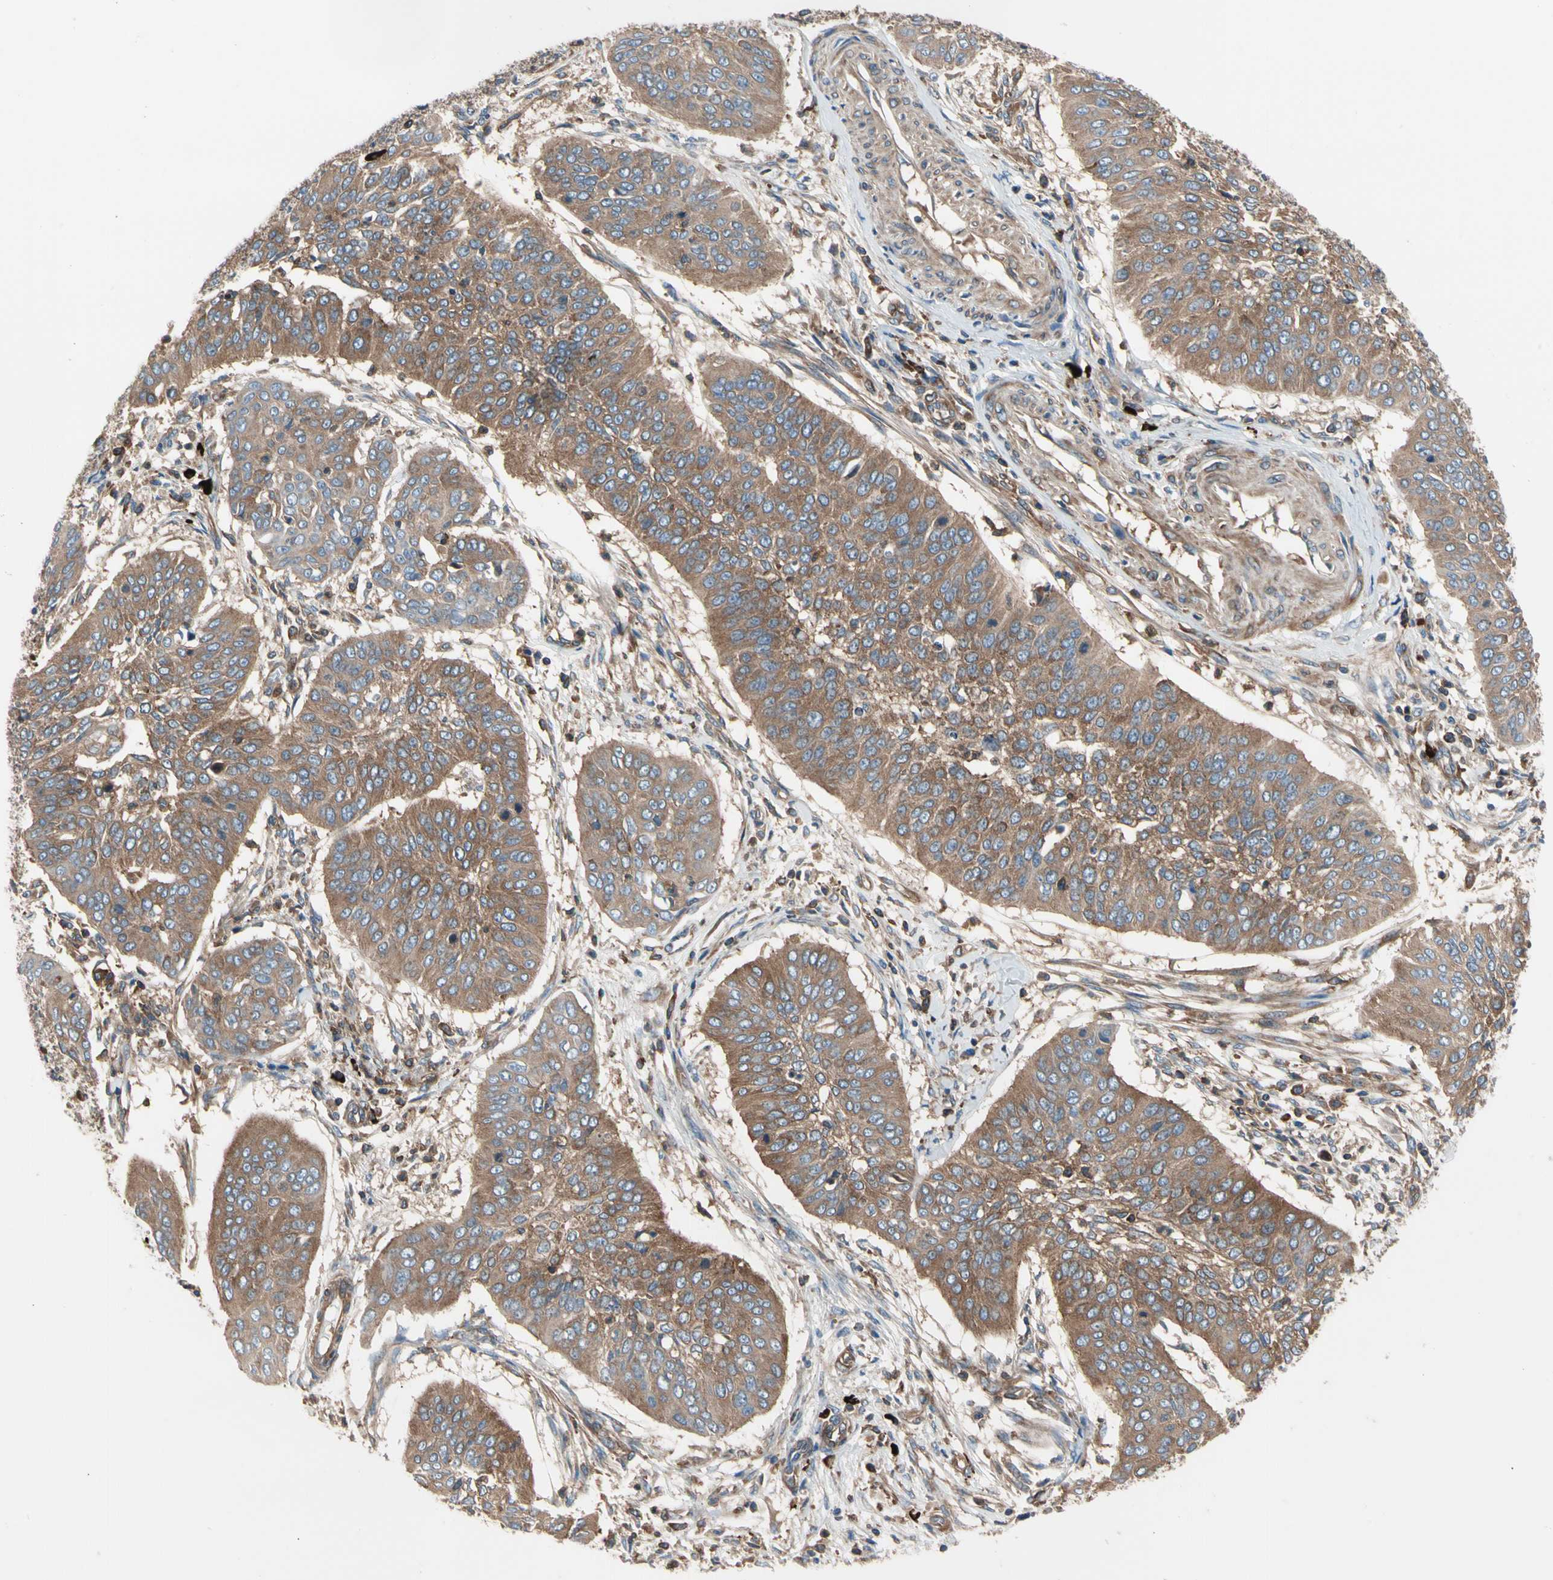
{"staining": {"intensity": "moderate", "quantity": ">75%", "location": "cytoplasmic/membranous"}, "tissue": "cervical cancer", "cell_type": "Tumor cells", "image_type": "cancer", "snomed": [{"axis": "morphology", "description": "Normal tissue, NOS"}, {"axis": "morphology", "description": "Squamous cell carcinoma, NOS"}, {"axis": "topography", "description": "Cervix"}], "caption": "Brown immunohistochemical staining in human cervical cancer displays moderate cytoplasmic/membranous expression in approximately >75% of tumor cells. The protein is shown in brown color, while the nuclei are stained blue.", "gene": "ROCK1", "patient": {"sex": "female", "age": 39}}